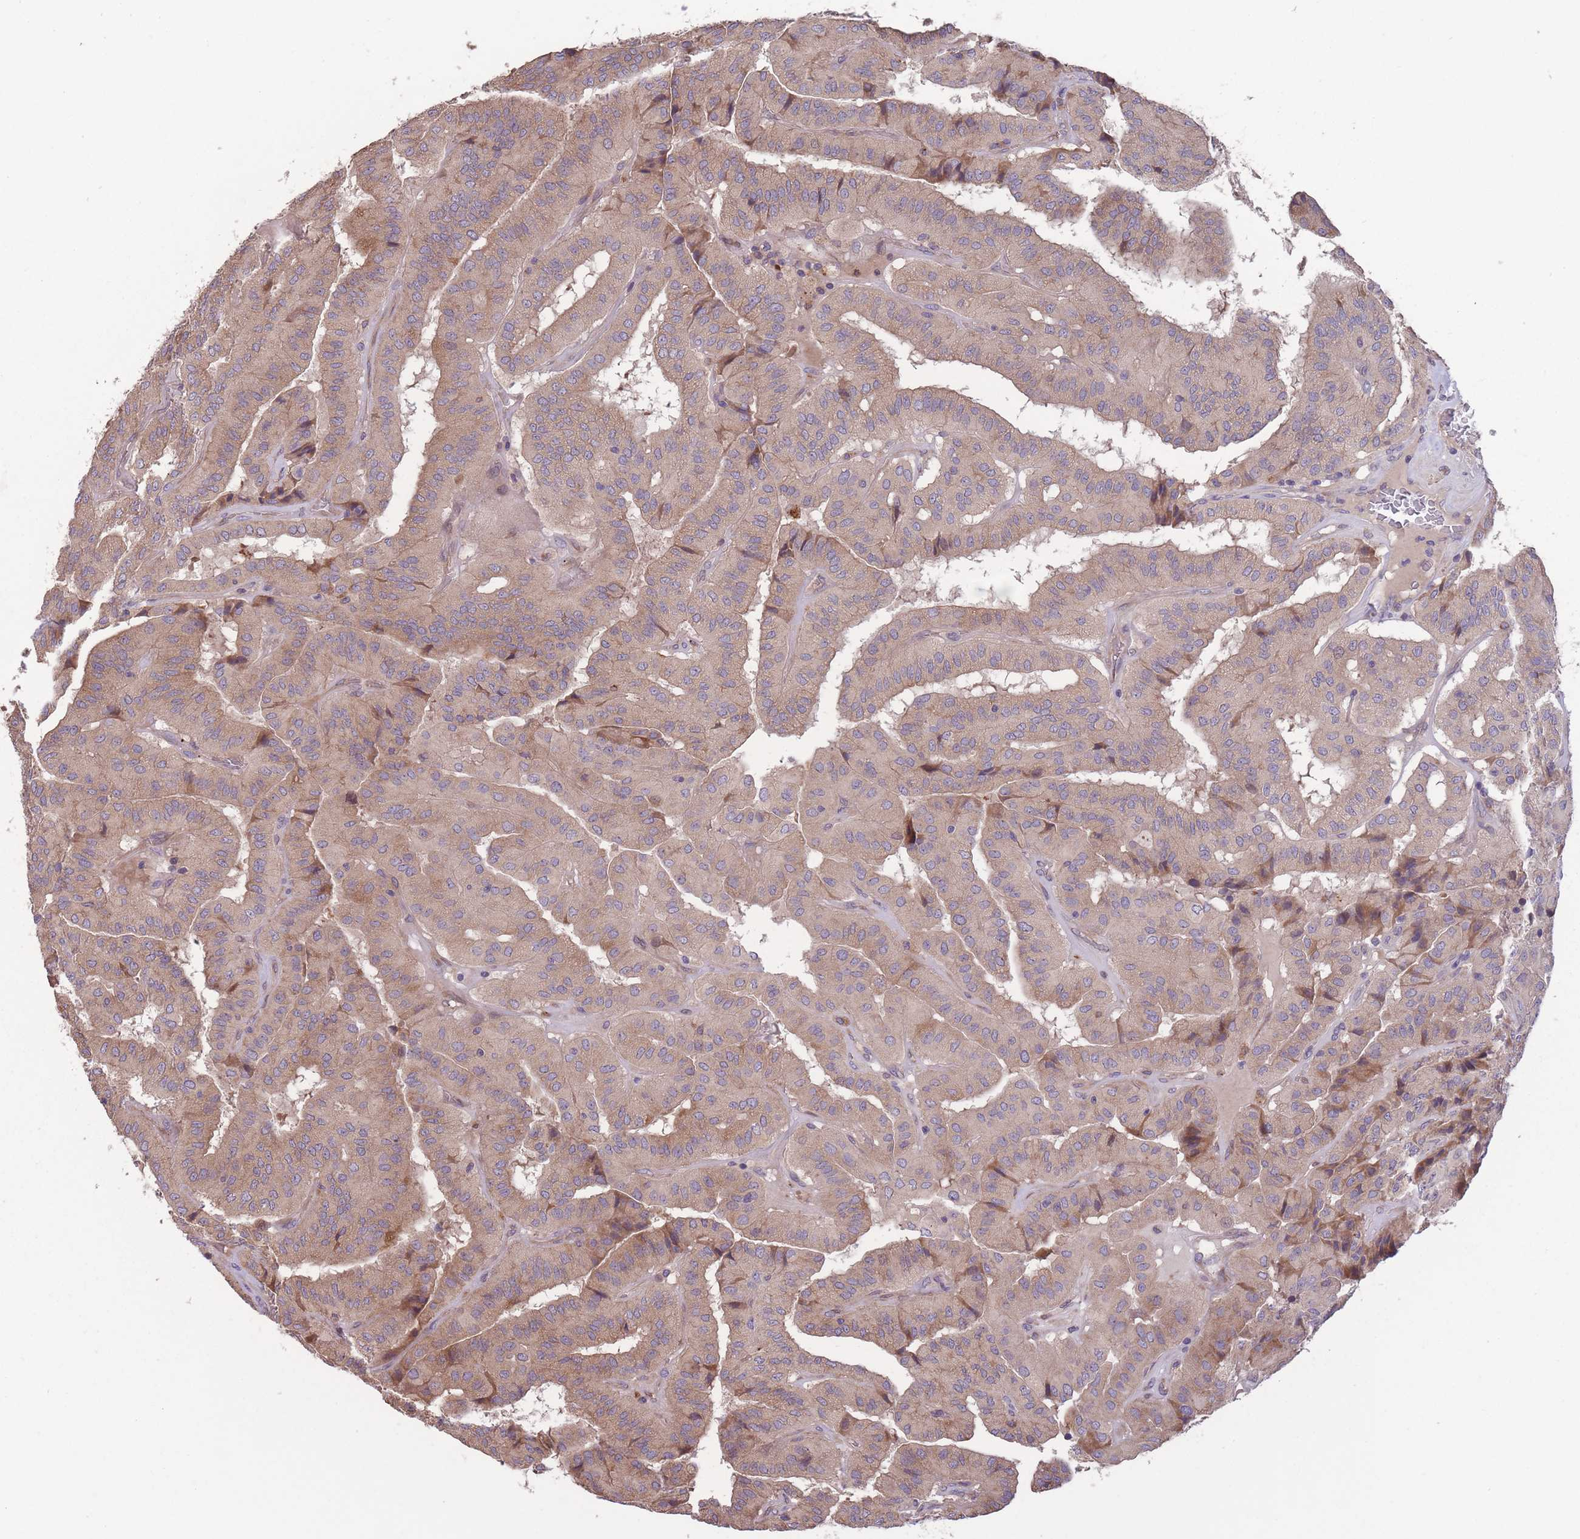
{"staining": {"intensity": "moderate", "quantity": ">75%", "location": "cytoplasmic/membranous"}, "tissue": "thyroid cancer", "cell_type": "Tumor cells", "image_type": "cancer", "snomed": [{"axis": "morphology", "description": "Normal tissue, NOS"}, {"axis": "morphology", "description": "Papillary adenocarcinoma, NOS"}, {"axis": "topography", "description": "Thyroid gland"}], "caption": "Protein staining of papillary adenocarcinoma (thyroid) tissue displays moderate cytoplasmic/membranous staining in about >75% of tumor cells. (DAB (3,3'-diaminobenzidine) IHC with brightfield microscopy, high magnification).", "gene": "ITPKC", "patient": {"sex": "female", "age": 59}}